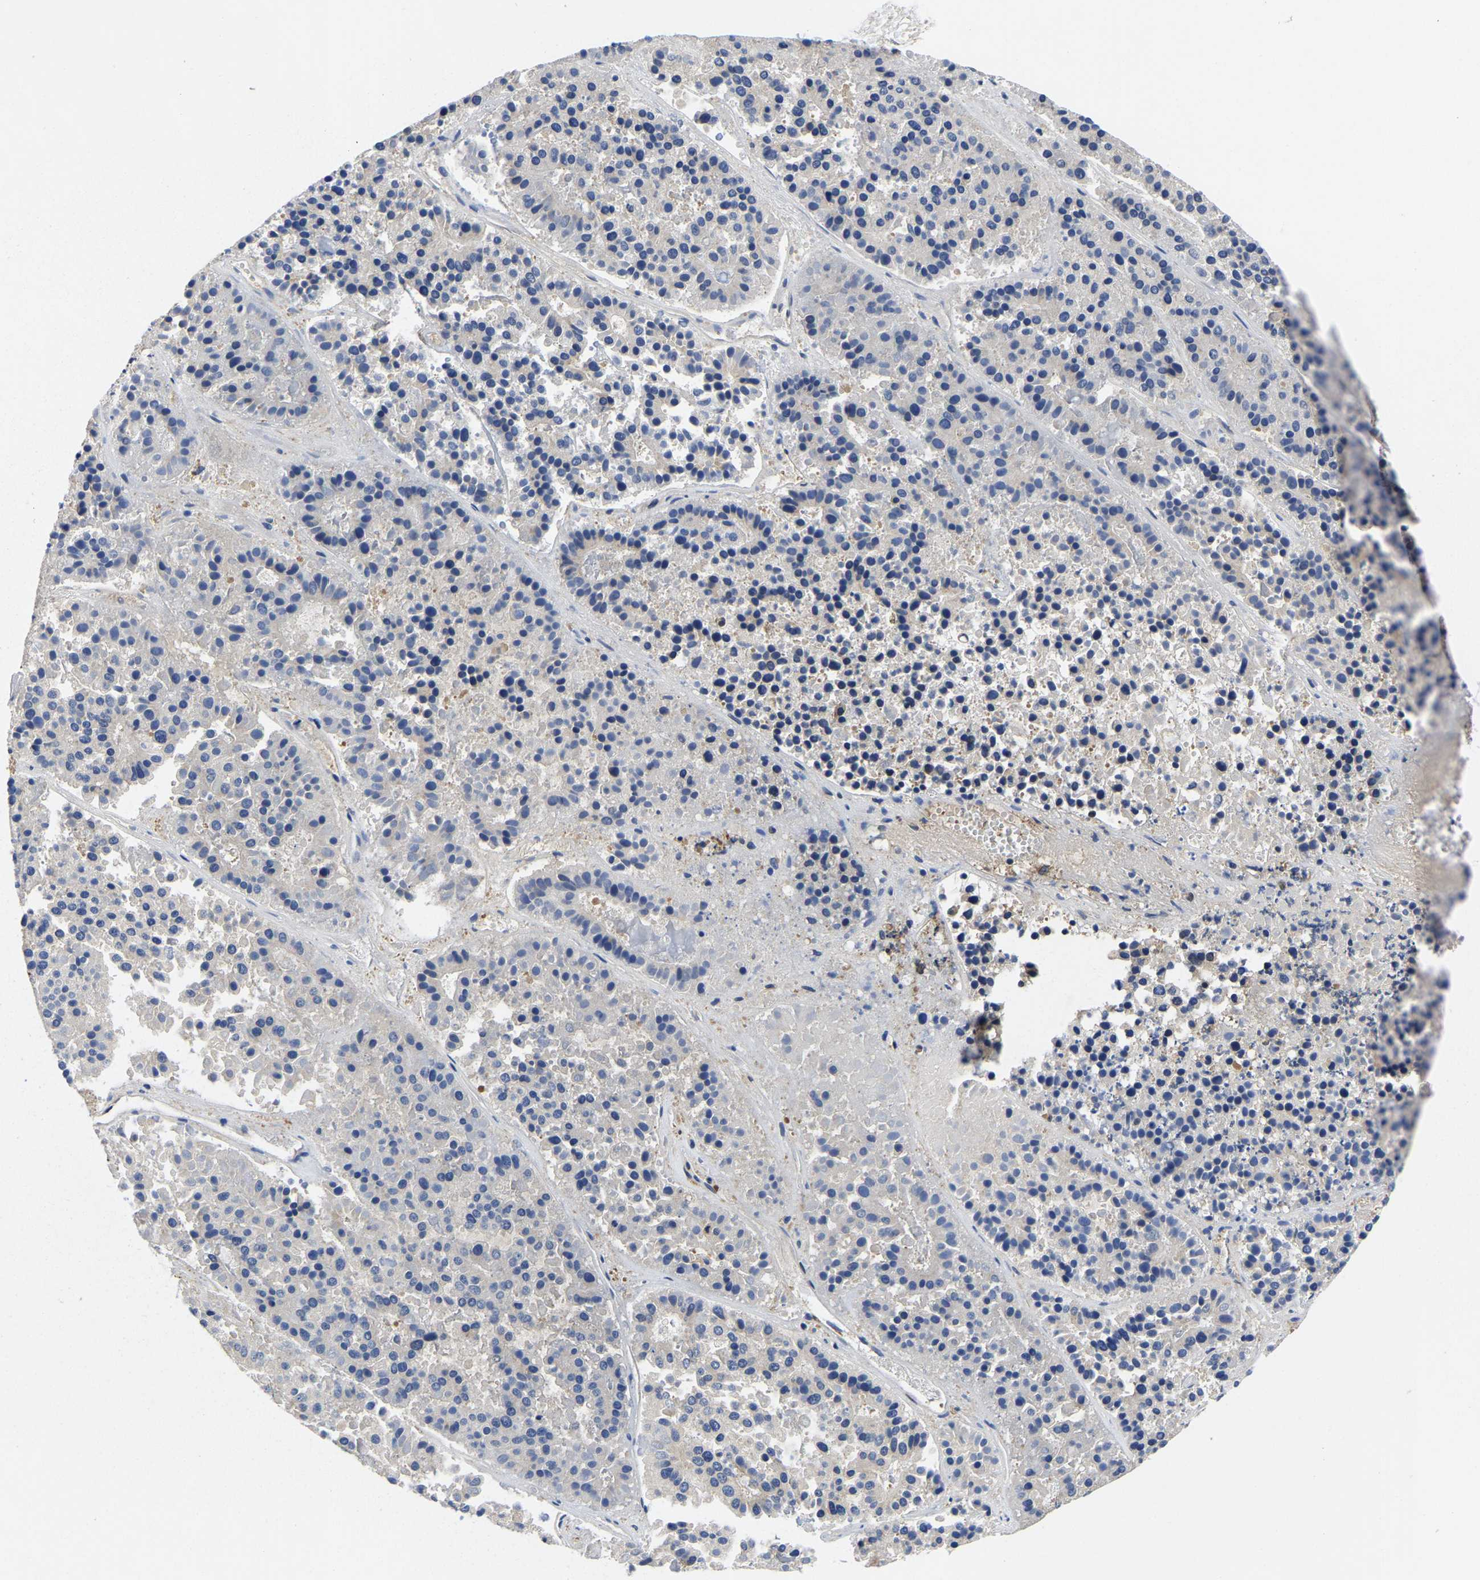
{"staining": {"intensity": "negative", "quantity": "none", "location": "none"}, "tissue": "pancreatic cancer", "cell_type": "Tumor cells", "image_type": "cancer", "snomed": [{"axis": "morphology", "description": "Adenocarcinoma, NOS"}, {"axis": "topography", "description": "Pancreas"}], "caption": "There is no significant staining in tumor cells of adenocarcinoma (pancreatic). The staining is performed using DAB brown chromogen with nuclei counter-stained in using hematoxylin.", "gene": "MCOLN2", "patient": {"sex": "male", "age": 50}}